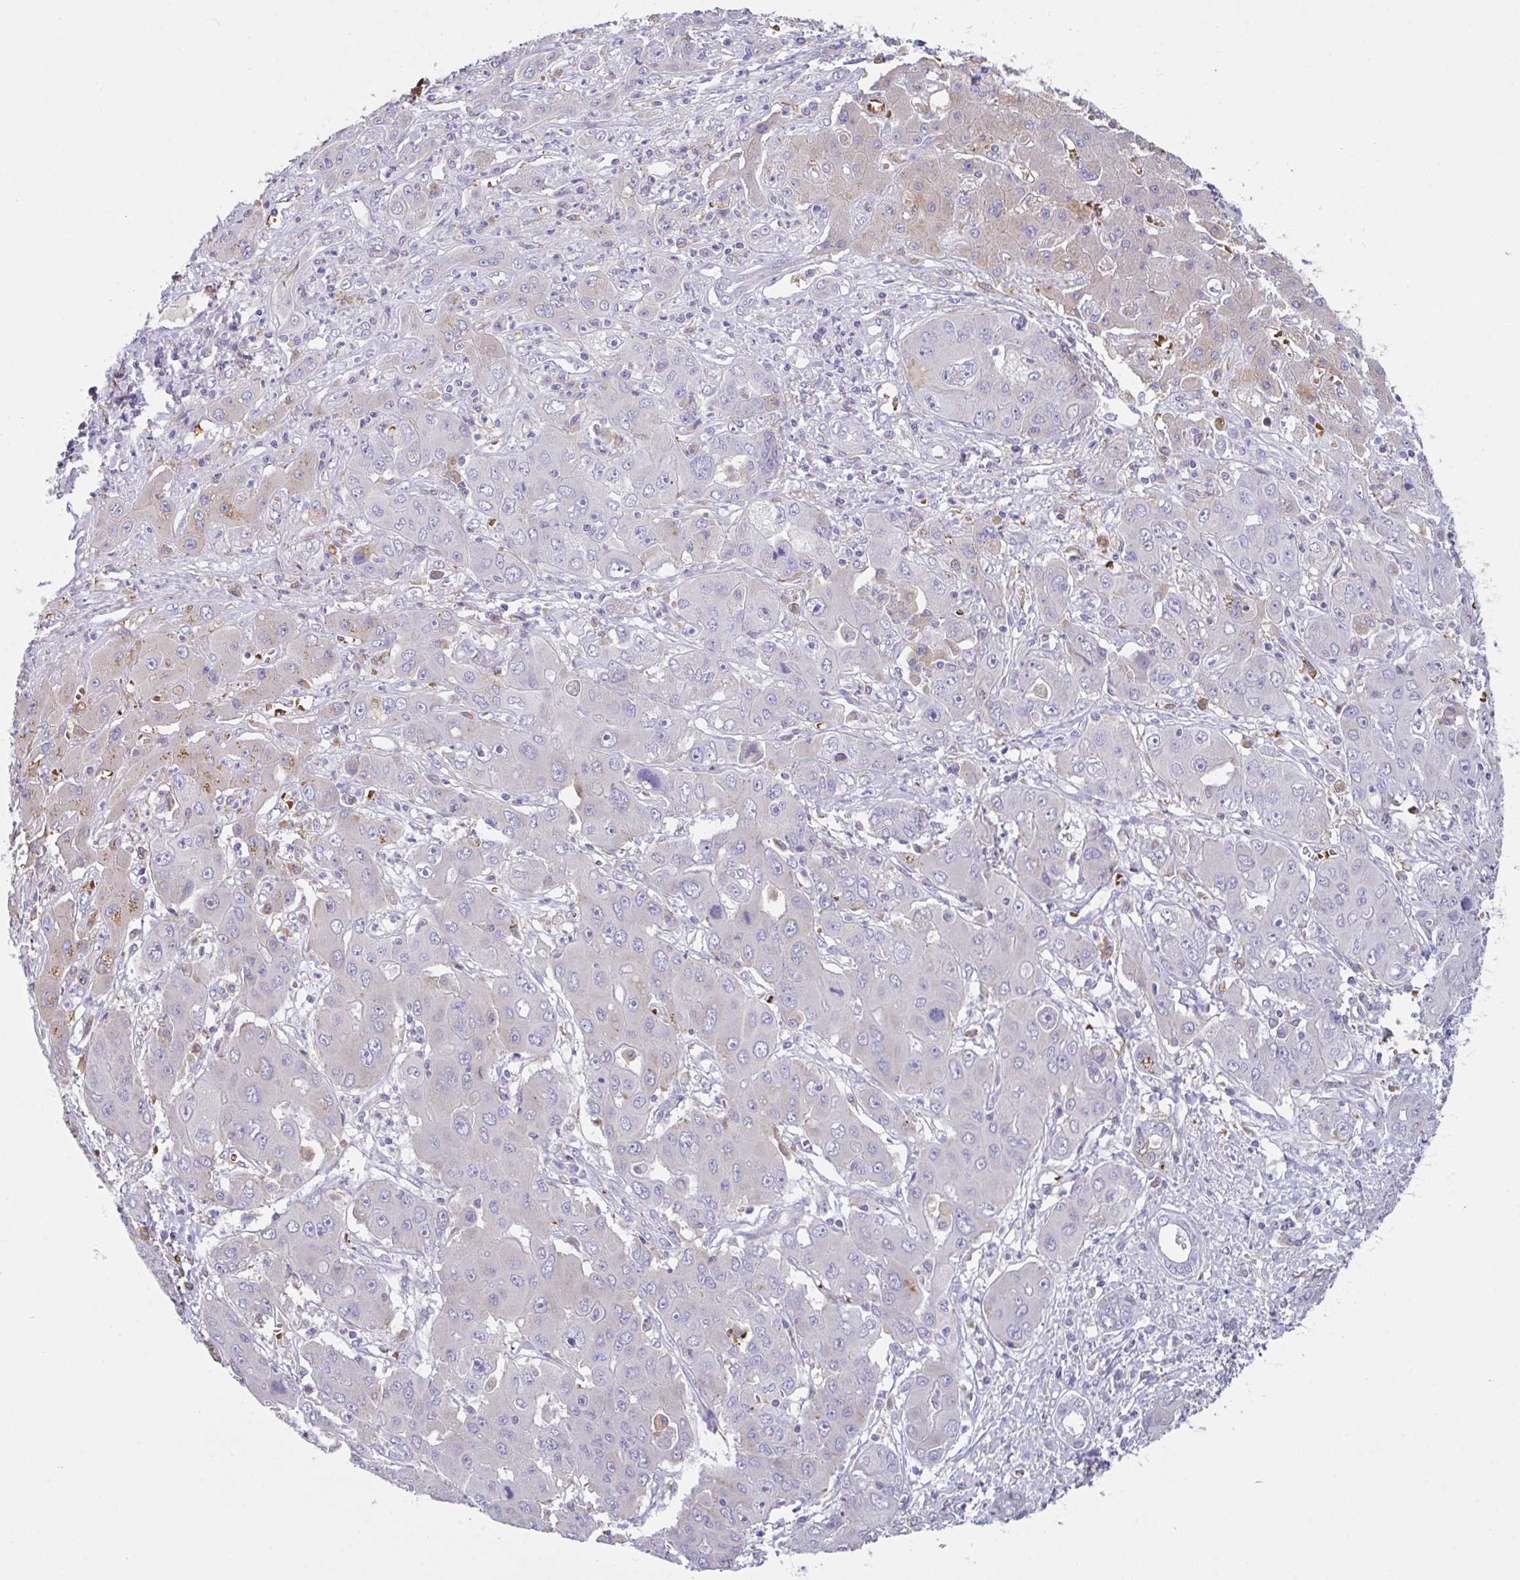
{"staining": {"intensity": "negative", "quantity": "none", "location": "none"}, "tissue": "liver cancer", "cell_type": "Tumor cells", "image_type": "cancer", "snomed": [{"axis": "morphology", "description": "Cholangiocarcinoma"}, {"axis": "topography", "description": "Liver"}], "caption": "There is no significant positivity in tumor cells of liver cholangiocarcinoma.", "gene": "TFAP2C", "patient": {"sex": "male", "age": 67}}